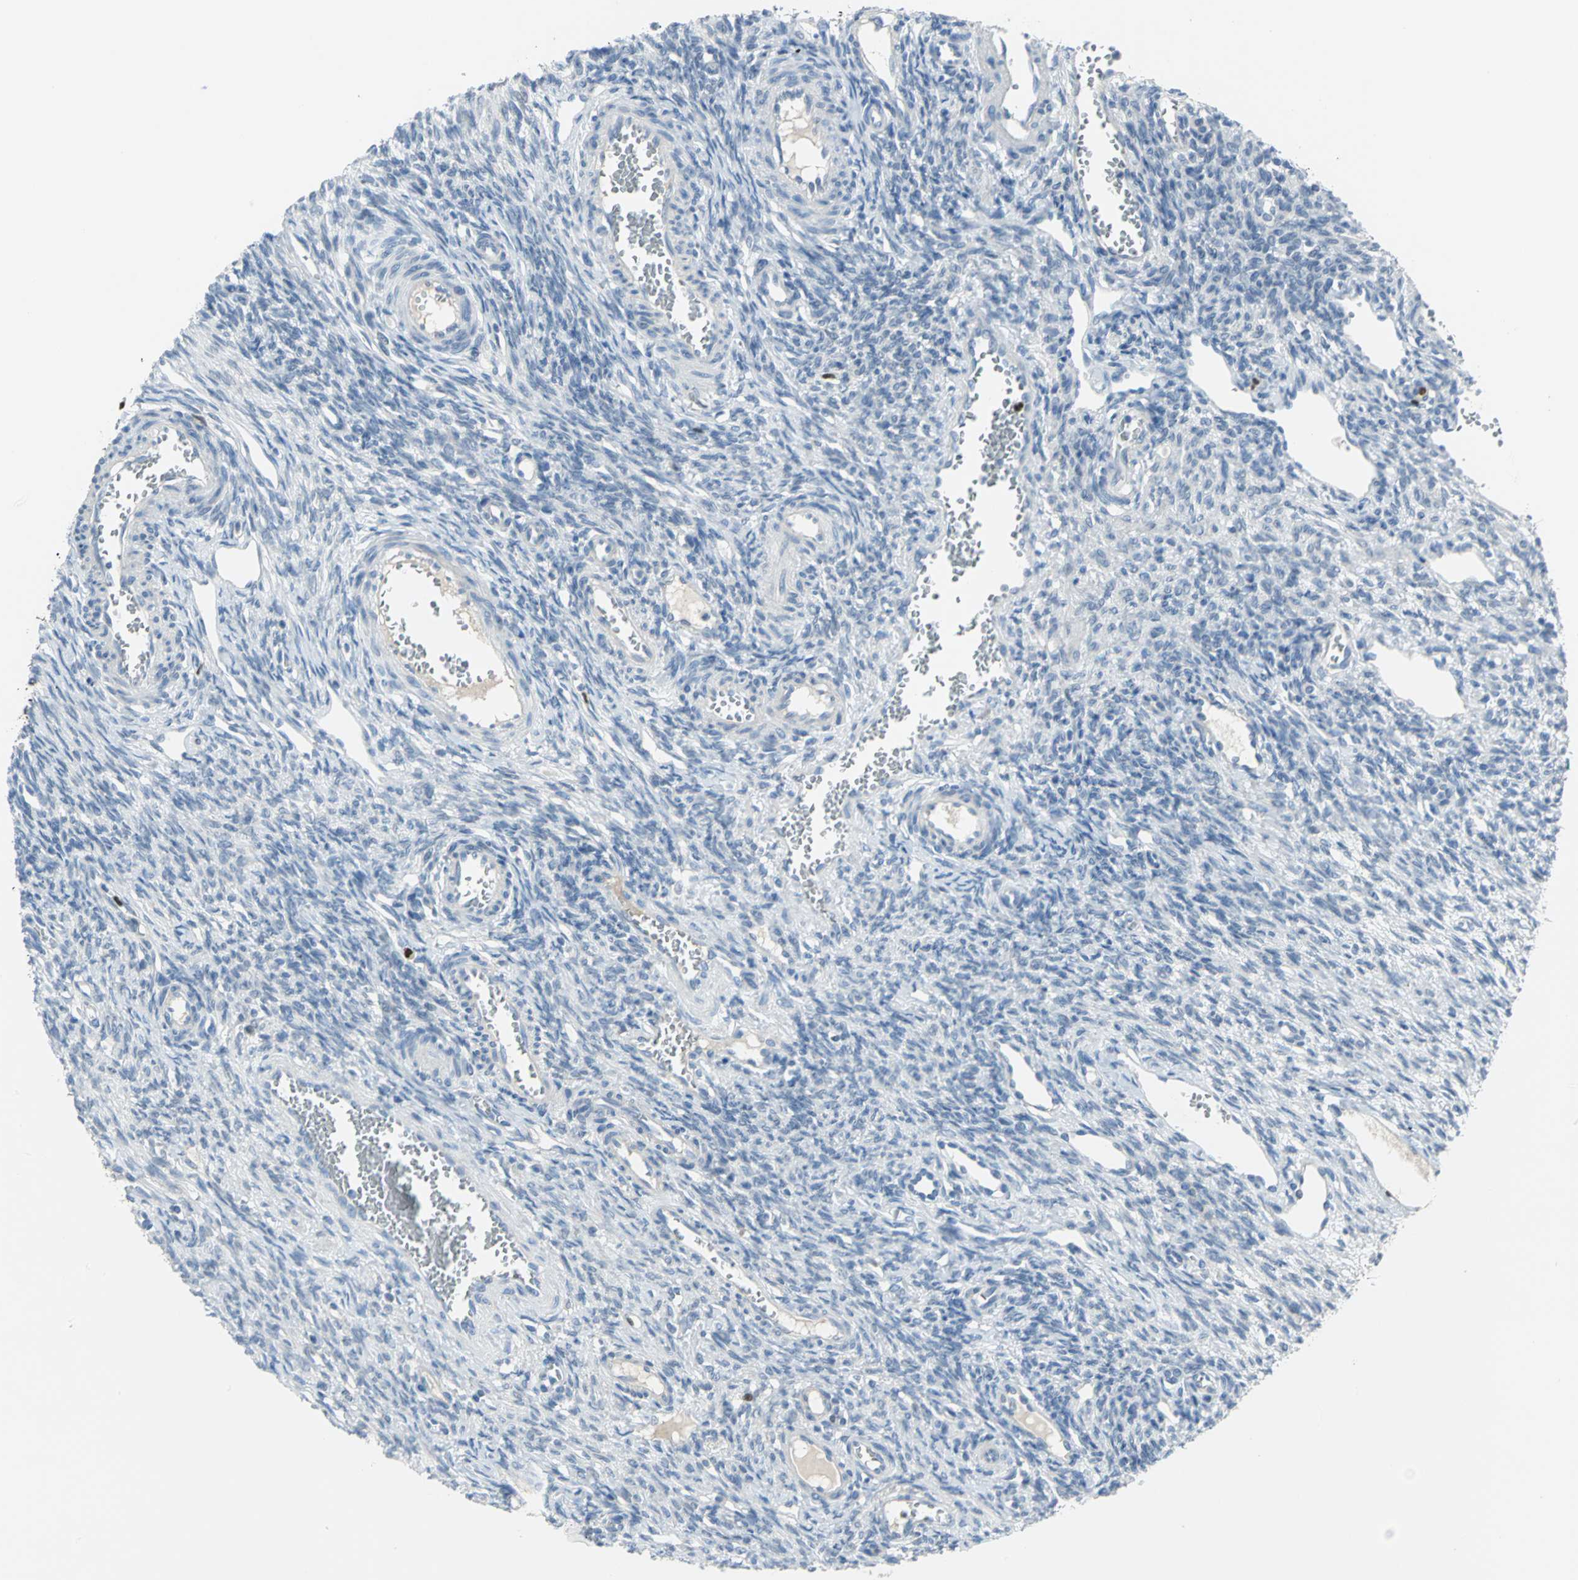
{"staining": {"intensity": "negative", "quantity": "none", "location": "none"}, "tissue": "ovary", "cell_type": "Ovarian stroma cells", "image_type": "normal", "snomed": [{"axis": "morphology", "description": "Normal tissue, NOS"}, {"axis": "topography", "description": "Ovary"}], "caption": "Ovary stained for a protein using IHC reveals no positivity ovarian stroma cells.", "gene": "MCM4", "patient": {"sex": "female", "age": 33}}